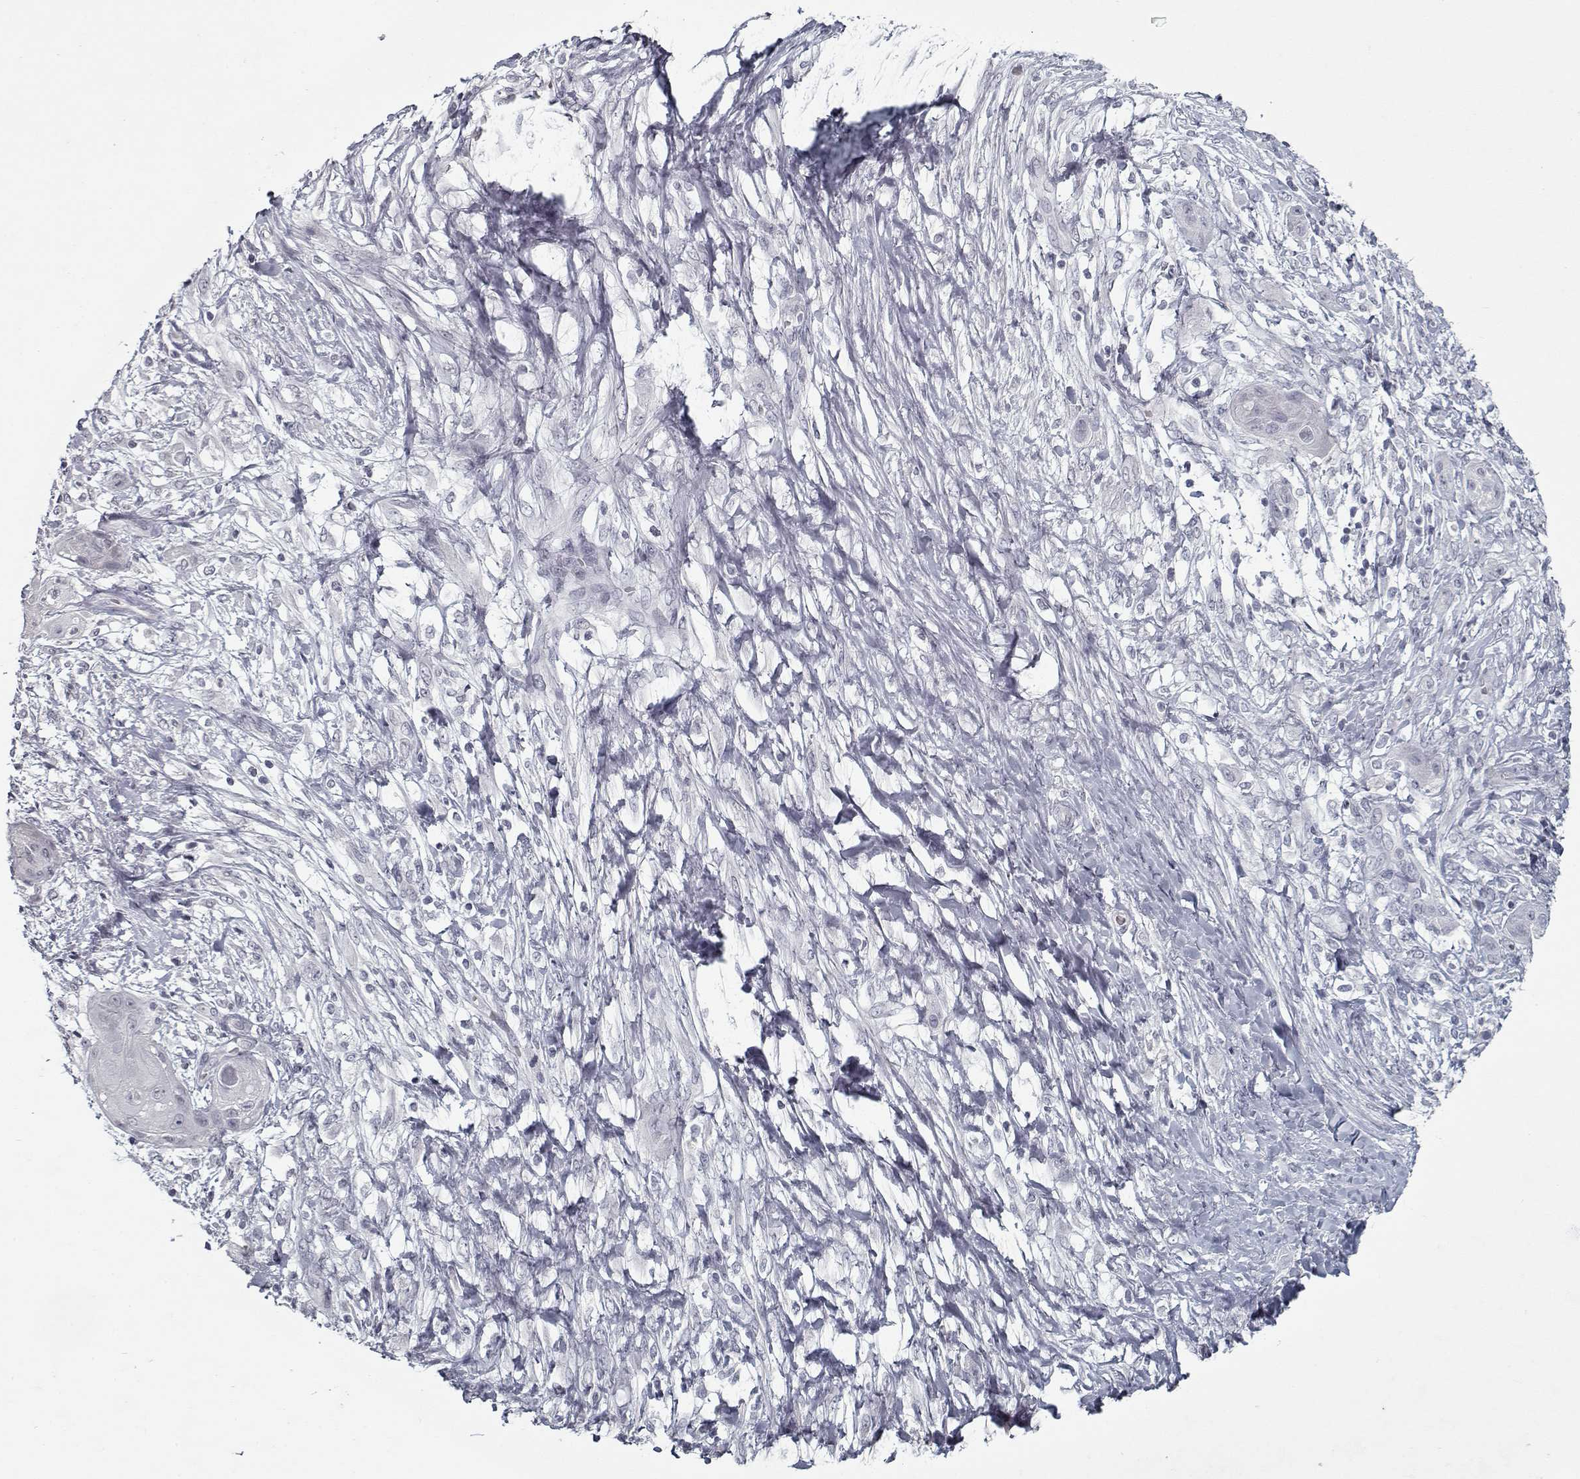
{"staining": {"intensity": "negative", "quantity": "none", "location": "none"}, "tissue": "skin cancer", "cell_type": "Tumor cells", "image_type": "cancer", "snomed": [{"axis": "morphology", "description": "Squamous cell carcinoma, NOS"}, {"axis": "topography", "description": "Skin"}], "caption": "Tumor cells show no significant protein staining in skin cancer (squamous cell carcinoma).", "gene": "GAD2", "patient": {"sex": "male", "age": 62}}